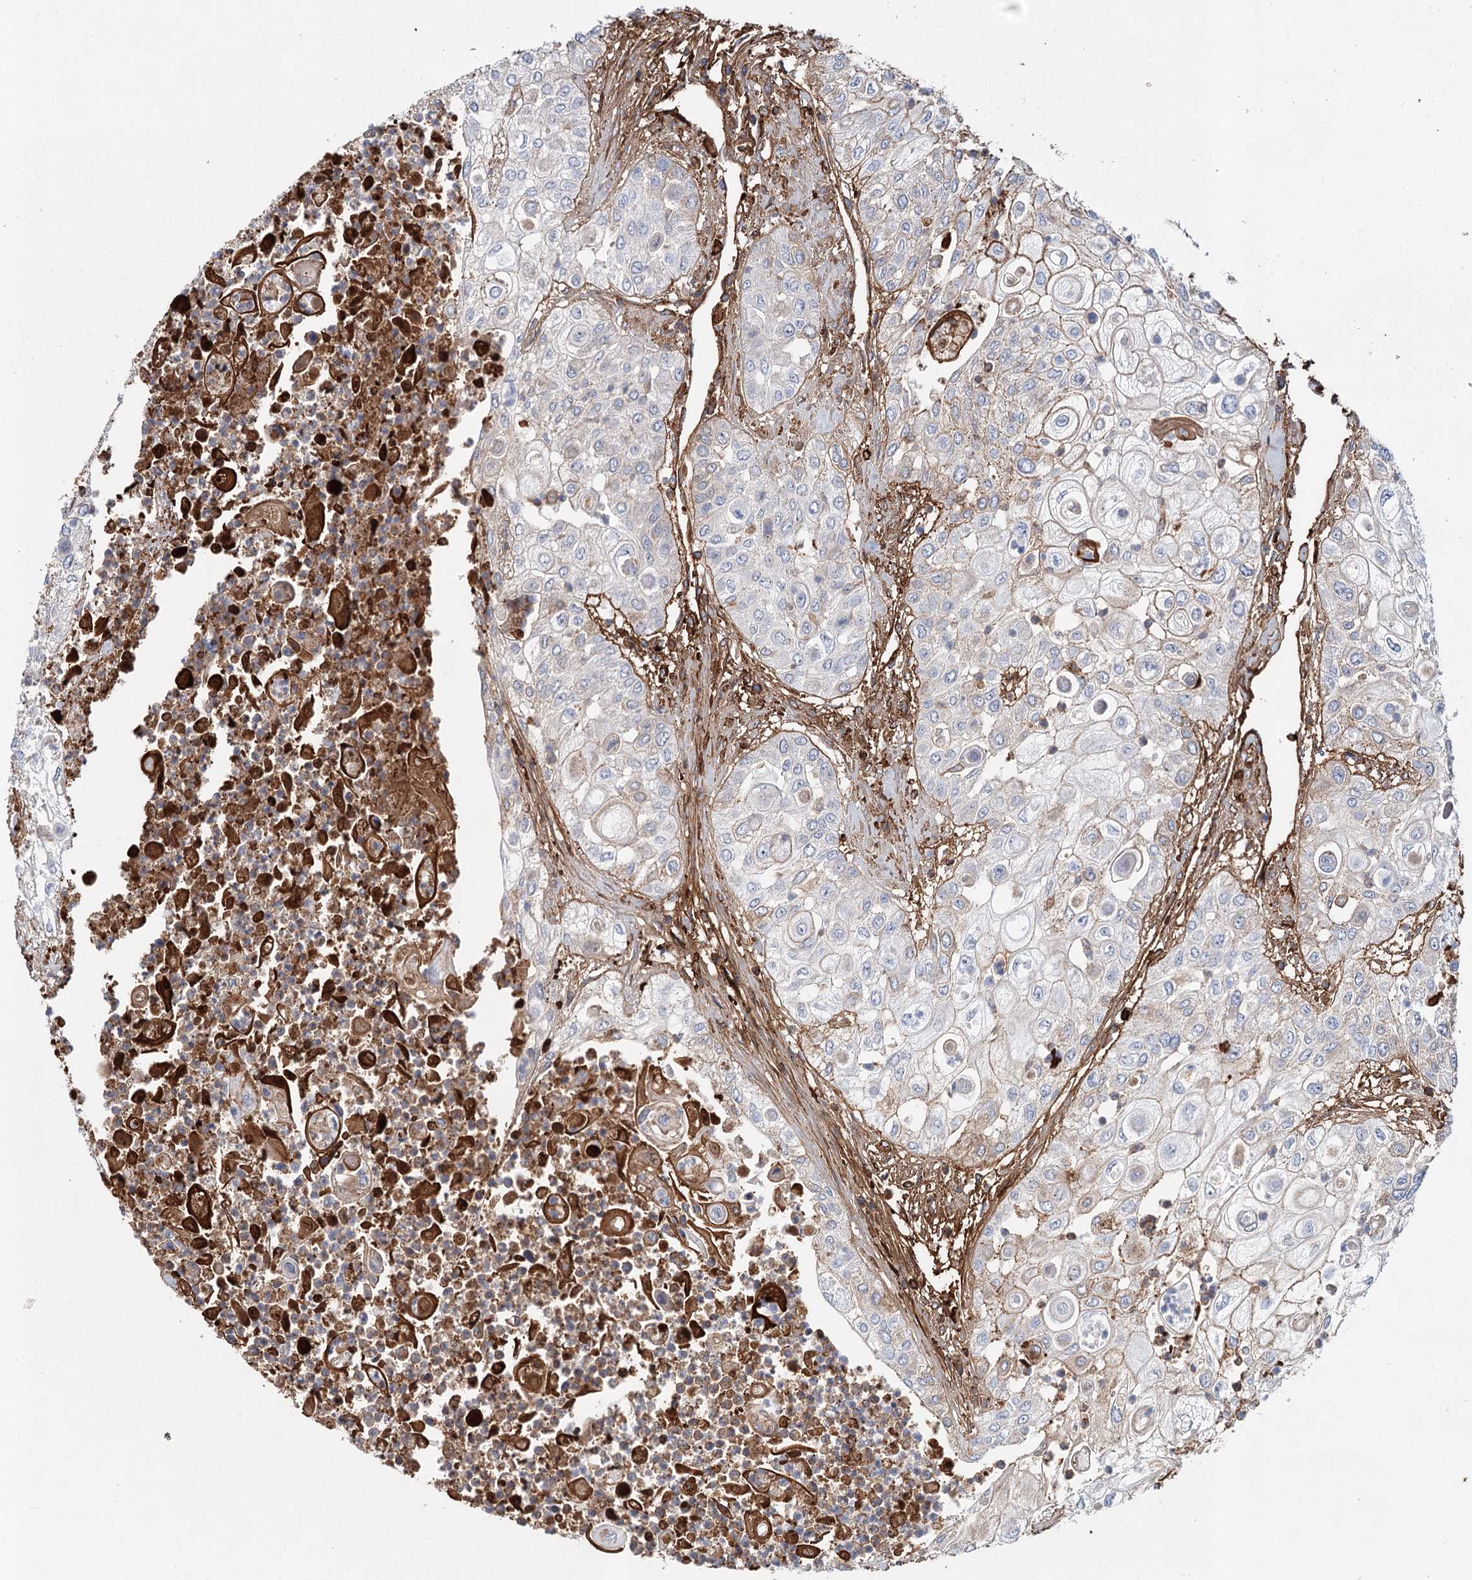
{"staining": {"intensity": "moderate", "quantity": "<25%", "location": "cytoplasmic/membranous"}, "tissue": "urothelial cancer", "cell_type": "Tumor cells", "image_type": "cancer", "snomed": [{"axis": "morphology", "description": "Urothelial carcinoma, High grade"}, {"axis": "topography", "description": "Urinary bladder"}], "caption": "The micrograph demonstrates staining of urothelial cancer, revealing moderate cytoplasmic/membranous protein expression (brown color) within tumor cells.", "gene": "ALKBH8", "patient": {"sex": "female", "age": 79}}